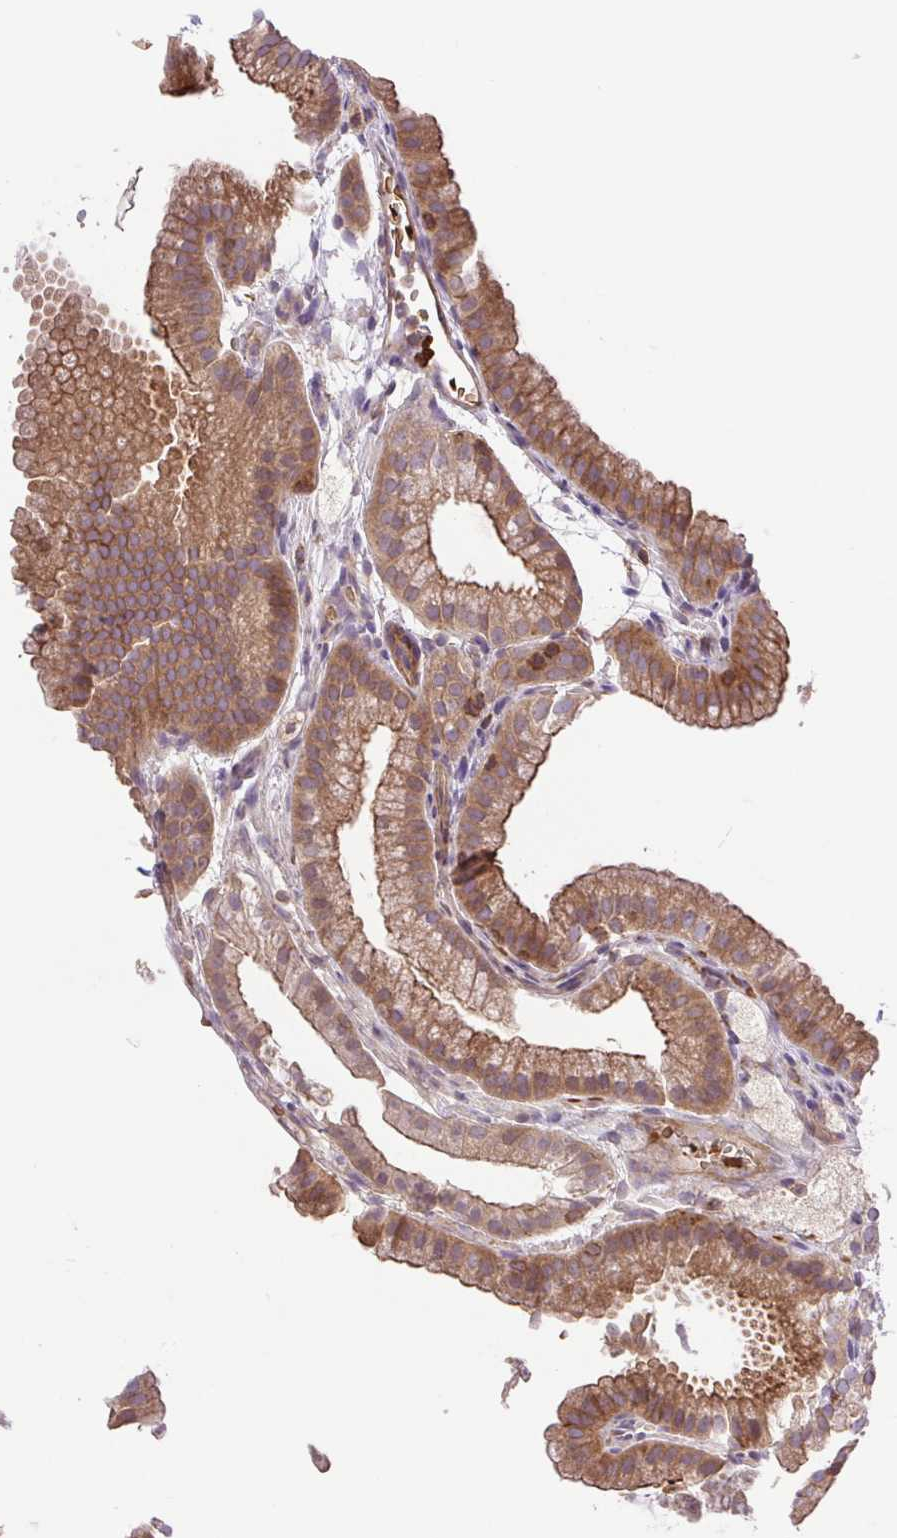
{"staining": {"intensity": "moderate", "quantity": ">75%", "location": "cytoplasmic/membranous"}, "tissue": "gallbladder", "cell_type": "Glandular cells", "image_type": "normal", "snomed": [{"axis": "morphology", "description": "Normal tissue, NOS"}, {"axis": "topography", "description": "Gallbladder"}], "caption": "This image demonstrates benign gallbladder stained with IHC to label a protein in brown. The cytoplasmic/membranous of glandular cells show moderate positivity for the protein. Nuclei are counter-stained blue.", "gene": "IDE", "patient": {"sex": "female", "age": 63}}